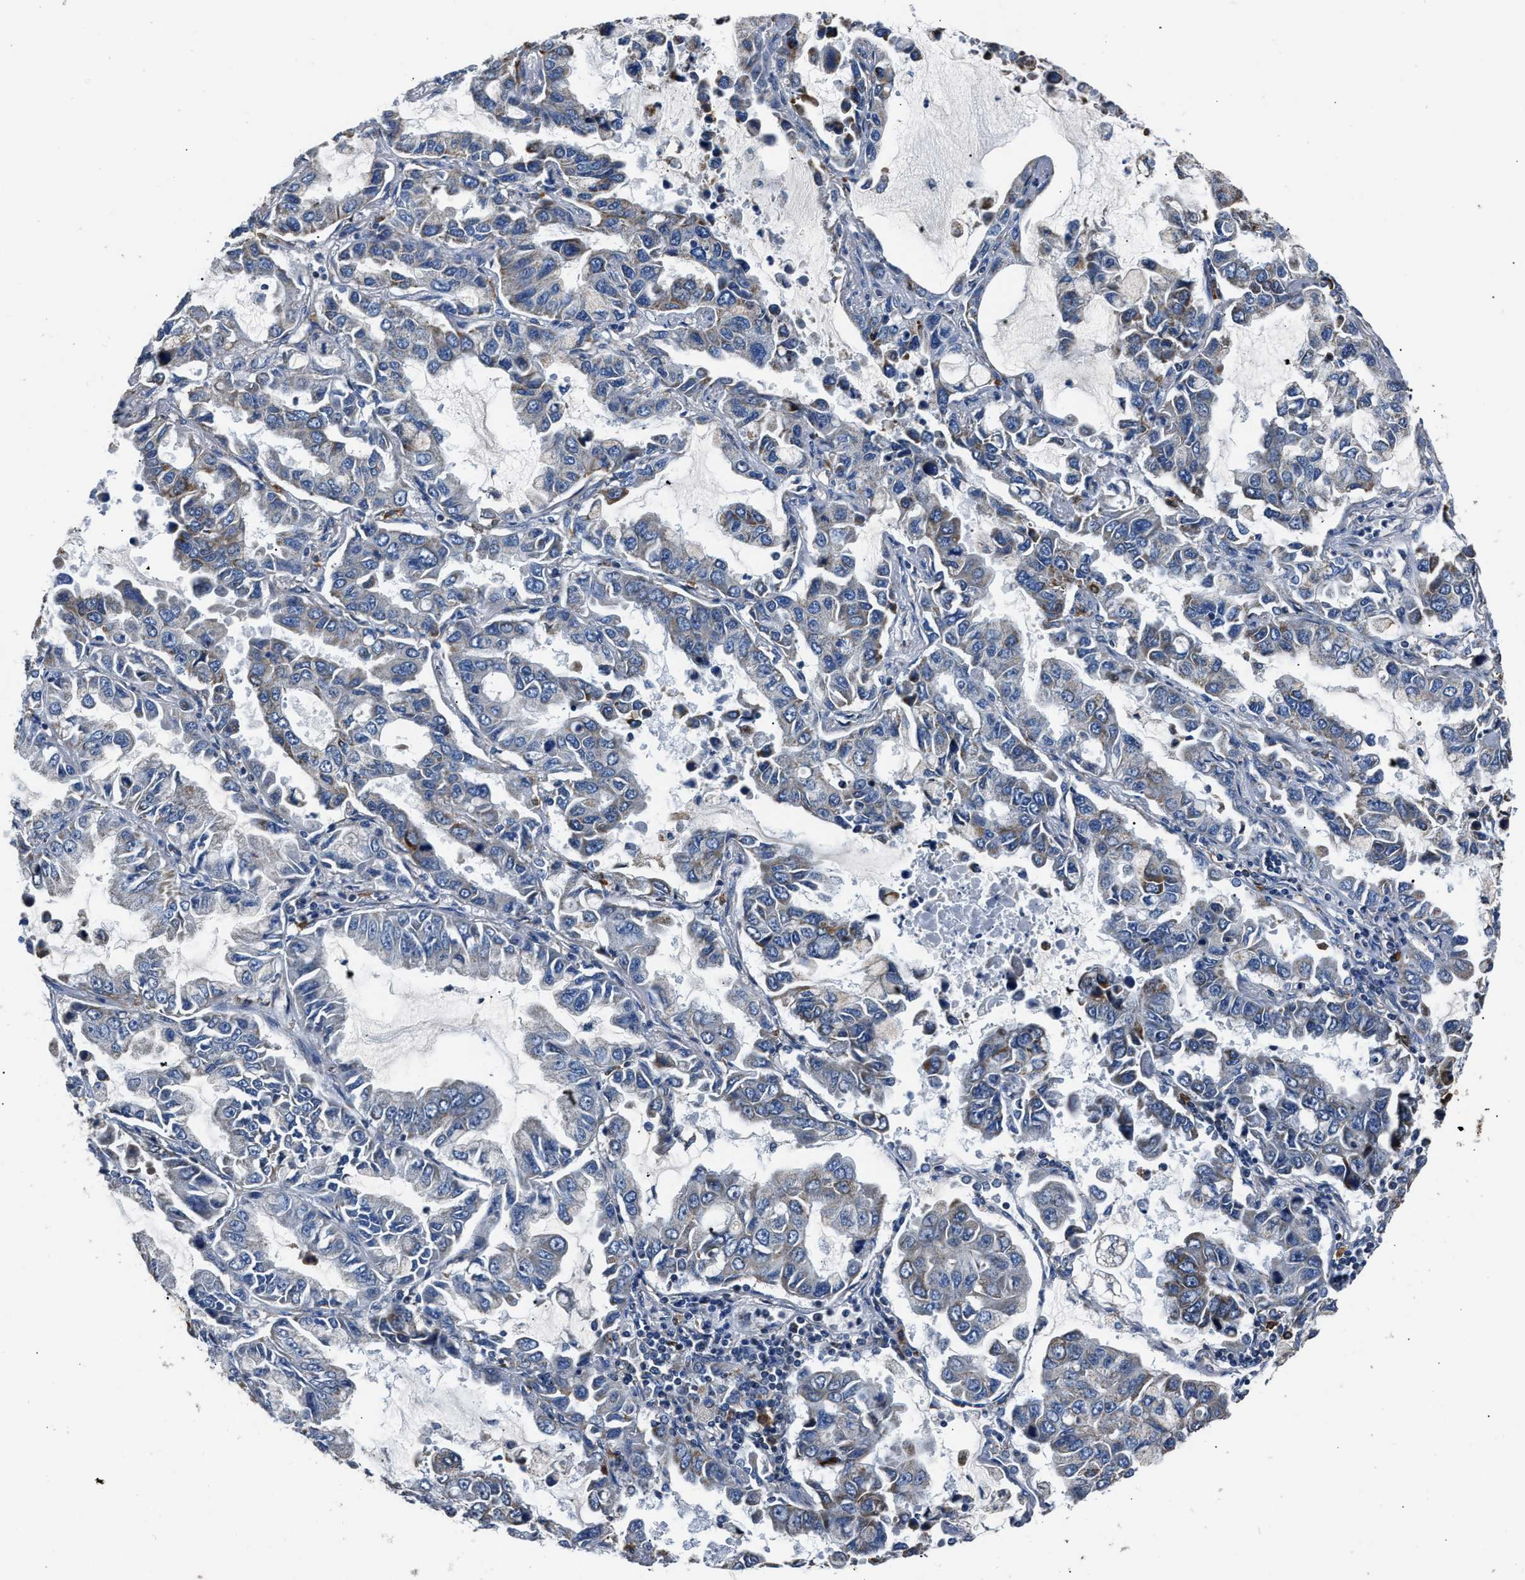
{"staining": {"intensity": "weak", "quantity": "<25%", "location": "cytoplasmic/membranous"}, "tissue": "lung cancer", "cell_type": "Tumor cells", "image_type": "cancer", "snomed": [{"axis": "morphology", "description": "Adenocarcinoma, NOS"}, {"axis": "topography", "description": "Lung"}], "caption": "DAB (3,3'-diaminobenzidine) immunohistochemical staining of human lung cancer (adenocarcinoma) reveals no significant expression in tumor cells.", "gene": "NSUN5", "patient": {"sex": "male", "age": 64}}